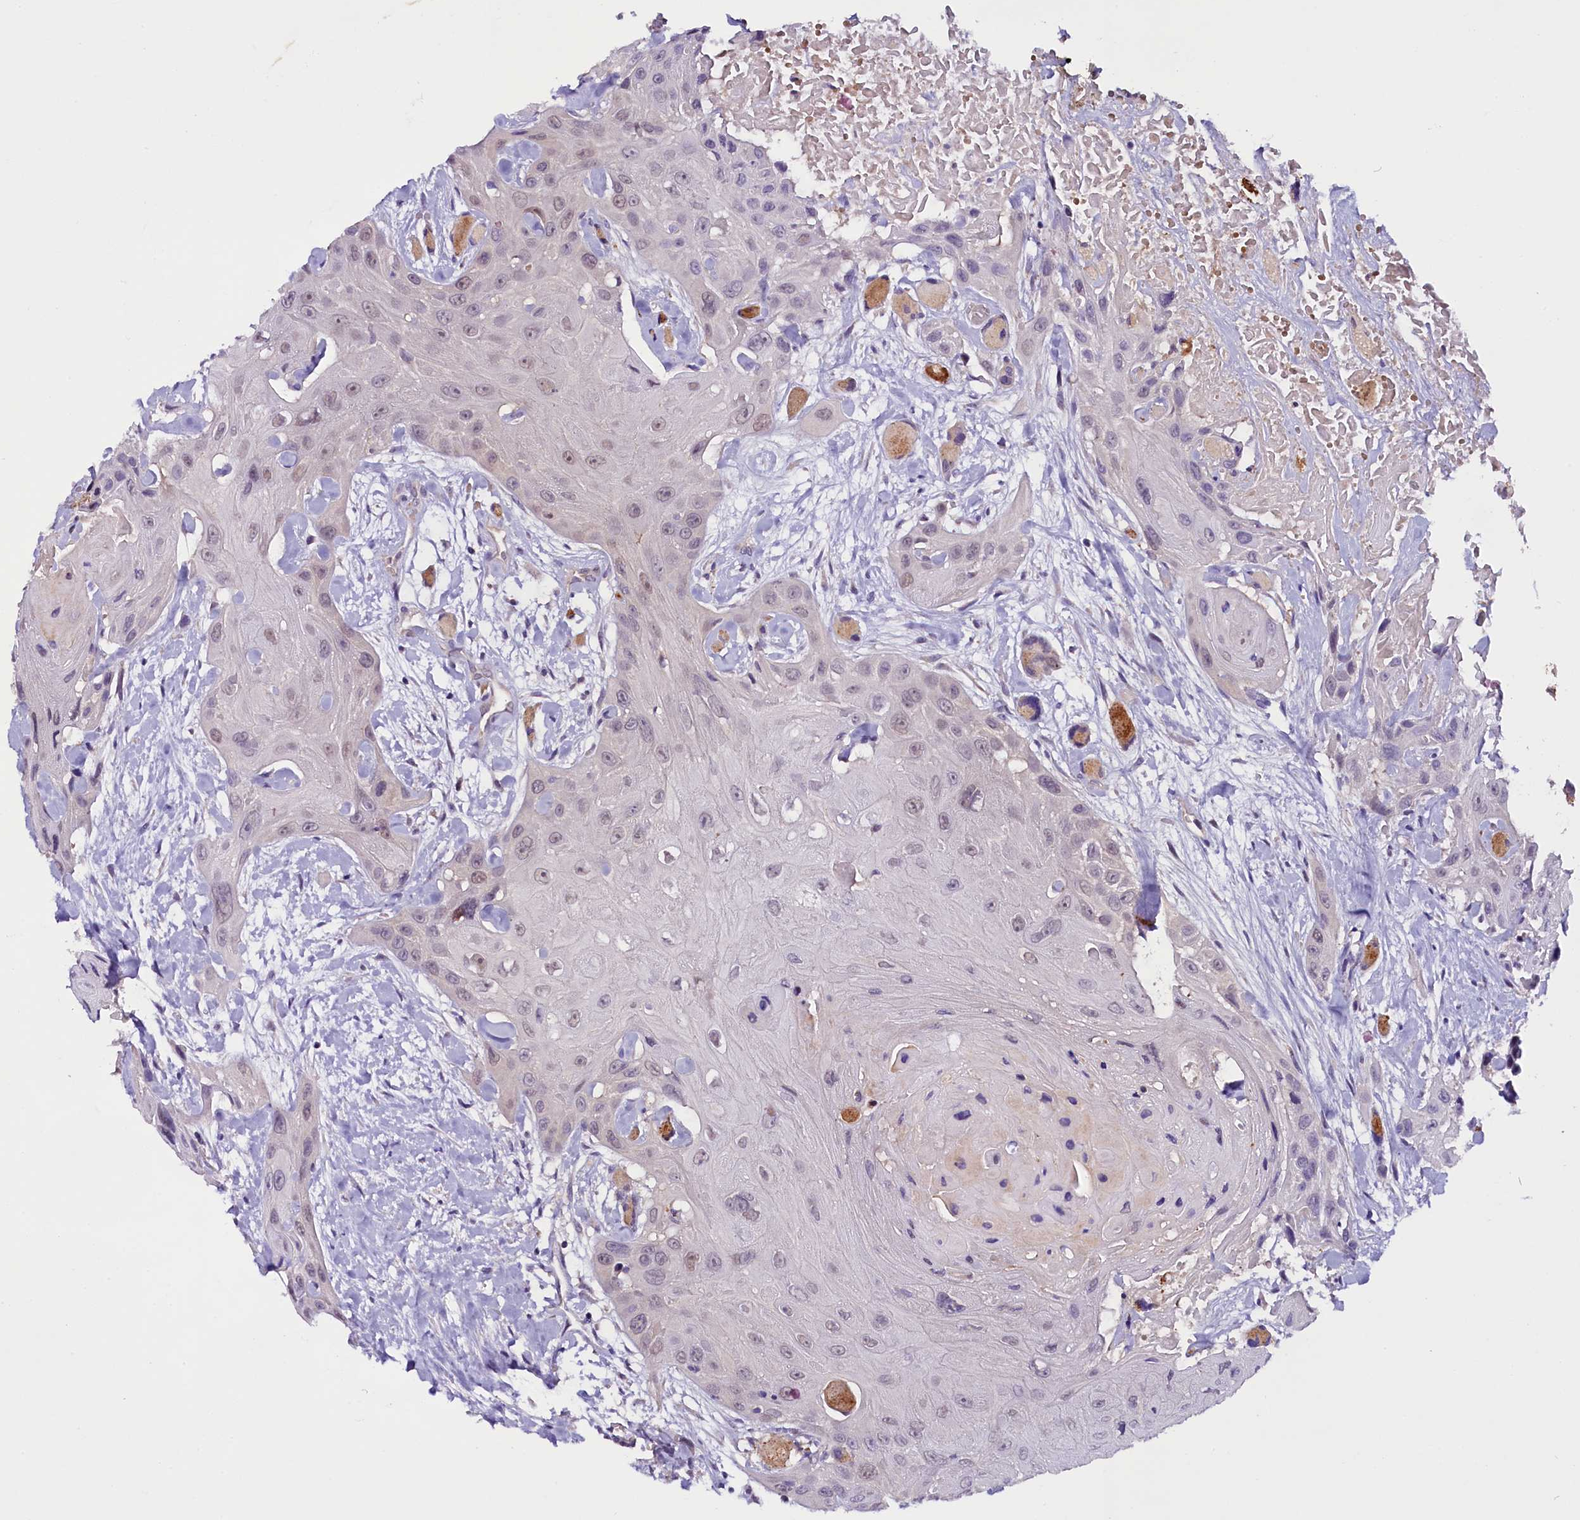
{"staining": {"intensity": "weak", "quantity": "<25%", "location": "cytoplasmic/membranous"}, "tissue": "head and neck cancer", "cell_type": "Tumor cells", "image_type": "cancer", "snomed": [{"axis": "morphology", "description": "Squamous cell carcinoma, NOS"}, {"axis": "topography", "description": "Head-Neck"}], "caption": "A high-resolution photomicrograph shows immunohistochemistry (IHC) staining of head and neck cancer (squamous cell carcinoma), which exhibits no significant staining in tumor cells.", "gene": "C9orf40", "patient": {"sex": "male", "age": 81}}